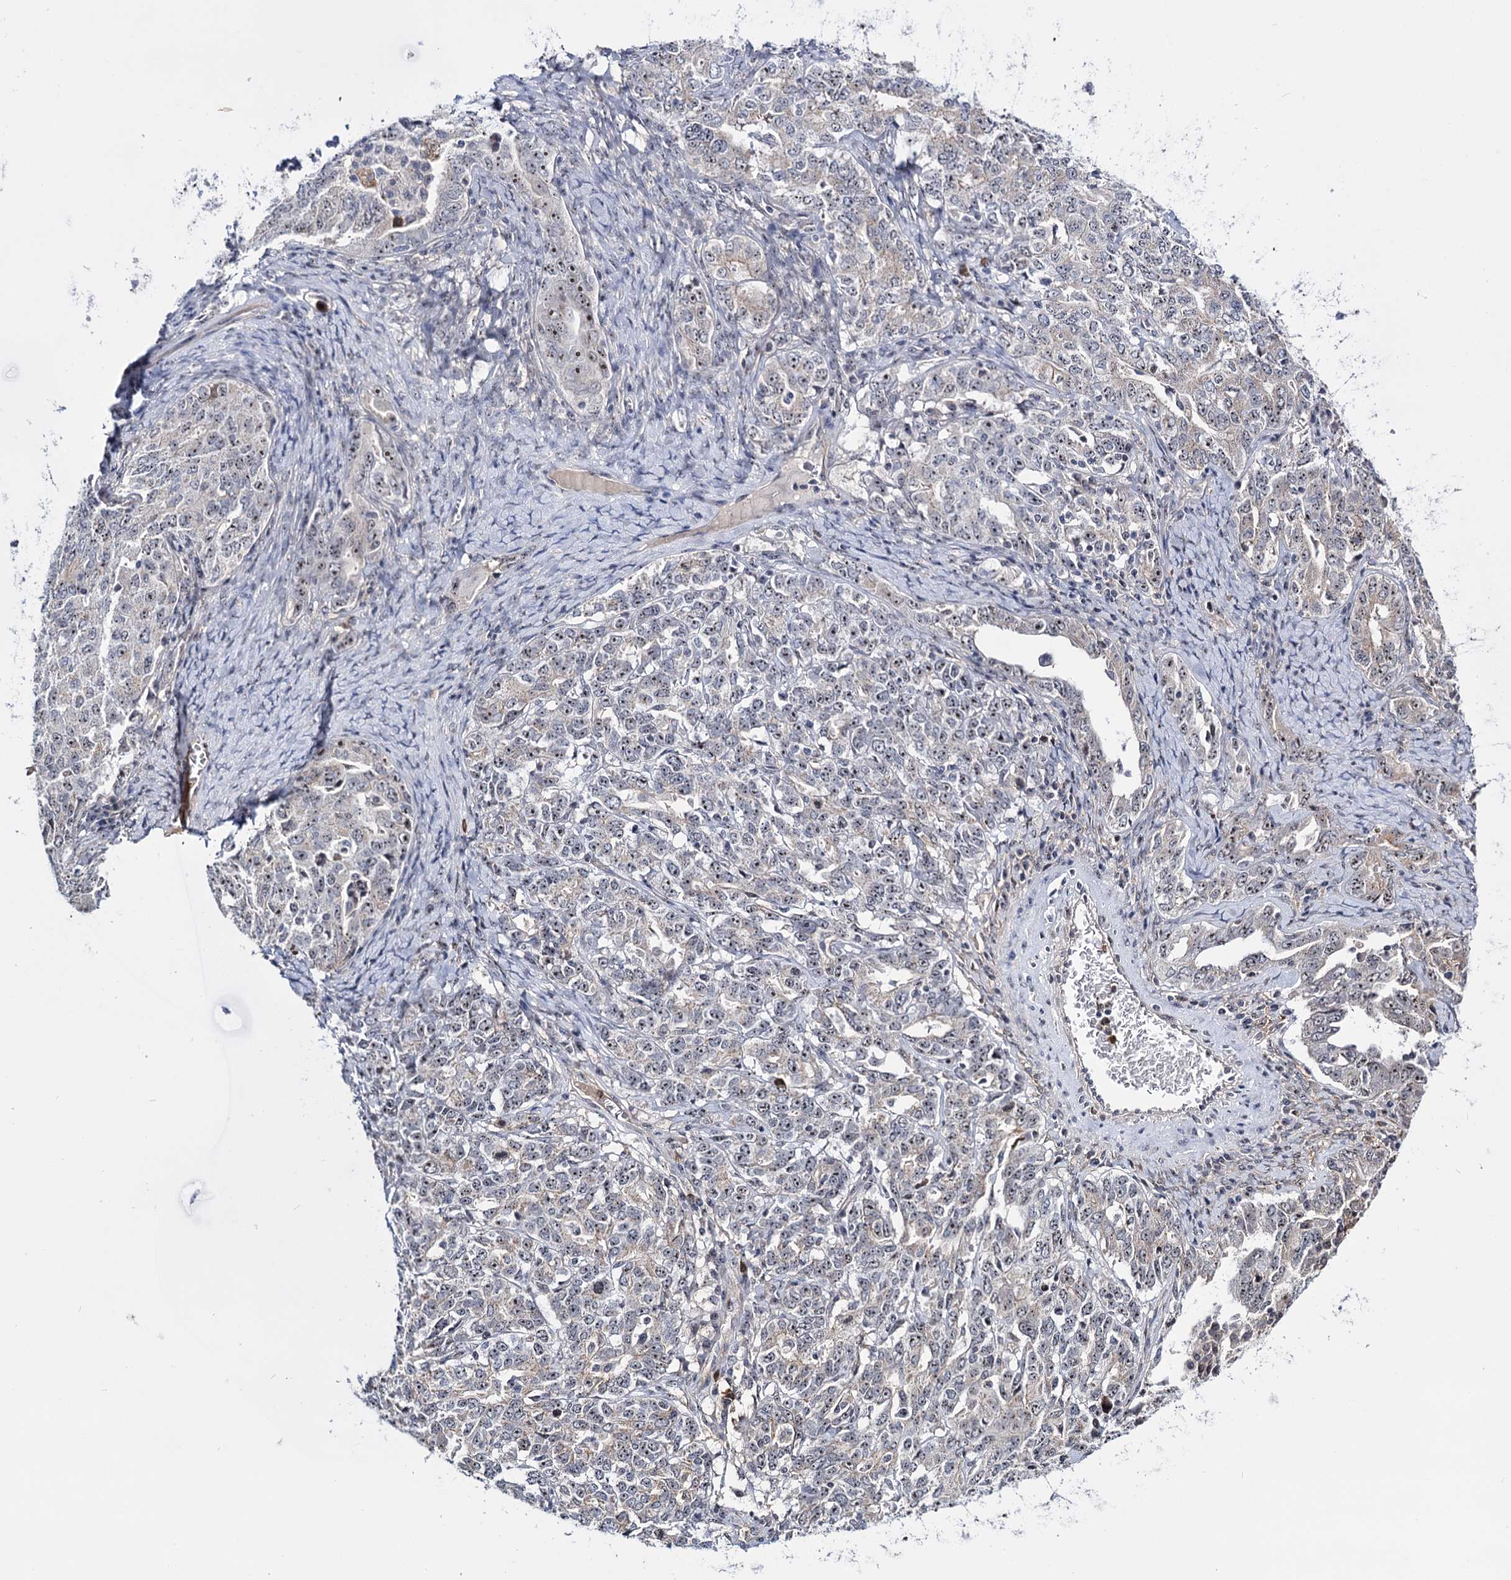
{"staining": {"intensity": "weak", "quantity": "25%-75%", "location": "nuclear"}, "tissue": "ovarian cancer", "cell_type": "Tumor cells", "image_type": "cancer", "snomed": [{"axis": "morphology", "description": "Carcinoma, endometroid"}, {"axis": "topography", "description": "Ovary"}], "caption": "Weak nuclear expression is appreciated in about 25%-75% of tumor cells in endometroid carcinoma (ovarian). (IHC, brightfield microscopy, high magnification).", "gene": "SUPT20H", "patient": {"sex": "female", "age": 62}}